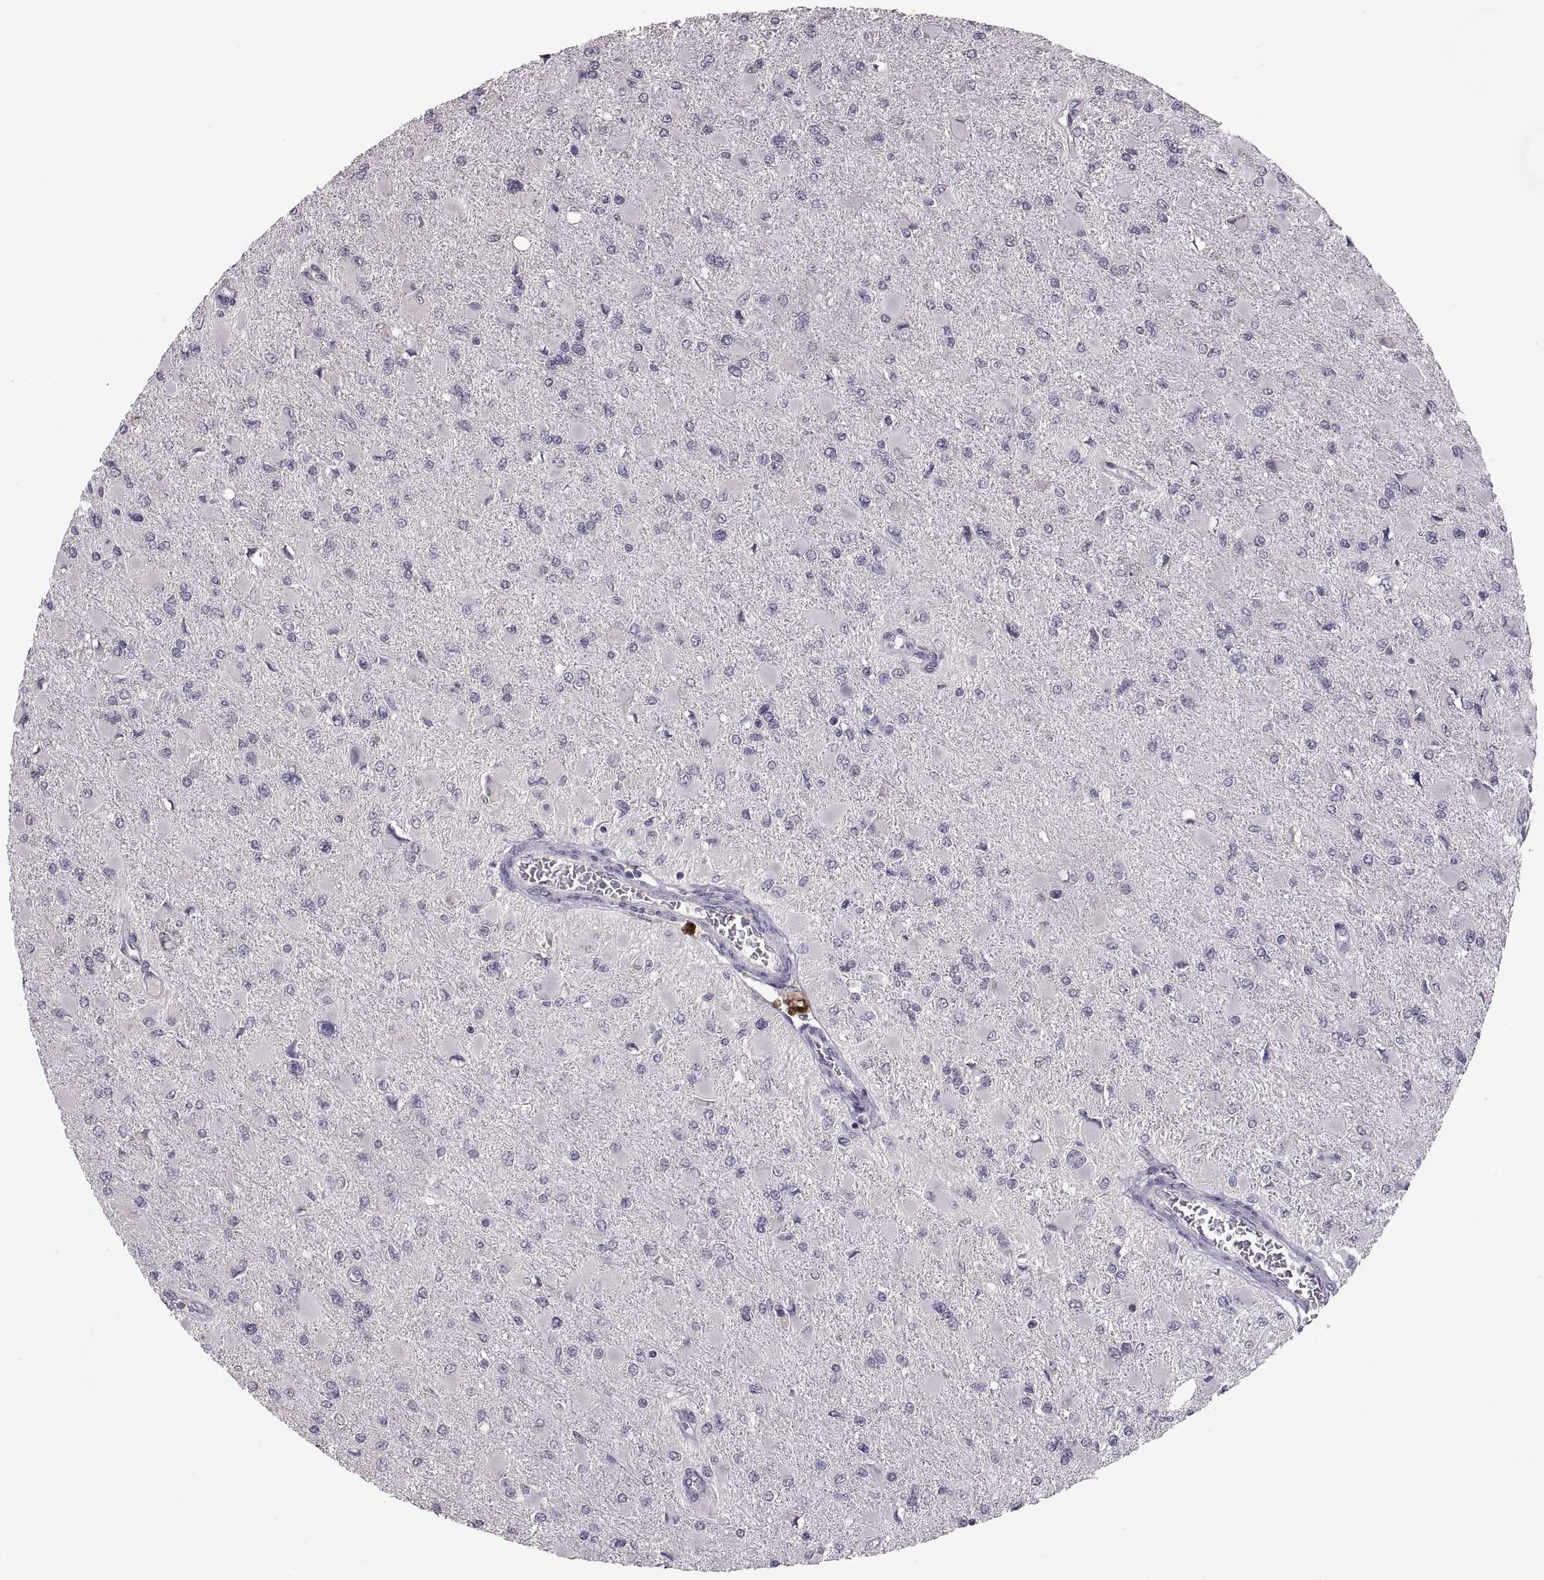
{"staining": {"intensity": "negative", "quantity": "none", "location": "none"}, "tissue": "glioma", "cell_type": "Tumor cells", "image_type": "cancer", "snomed": [{"axis": "morphology", "description": "Glioma, malignant, High grade"}, {"axis": "topography", "description": "Cerebral cortex"}], "caption": "Immunohistochemistry image of human malignant glioma (high-grade) stained for a protein (brown), which demonstrates no staining in tumor cells.", "gene": "PAX2", "patient": {"sex": "female", "age": 36}}